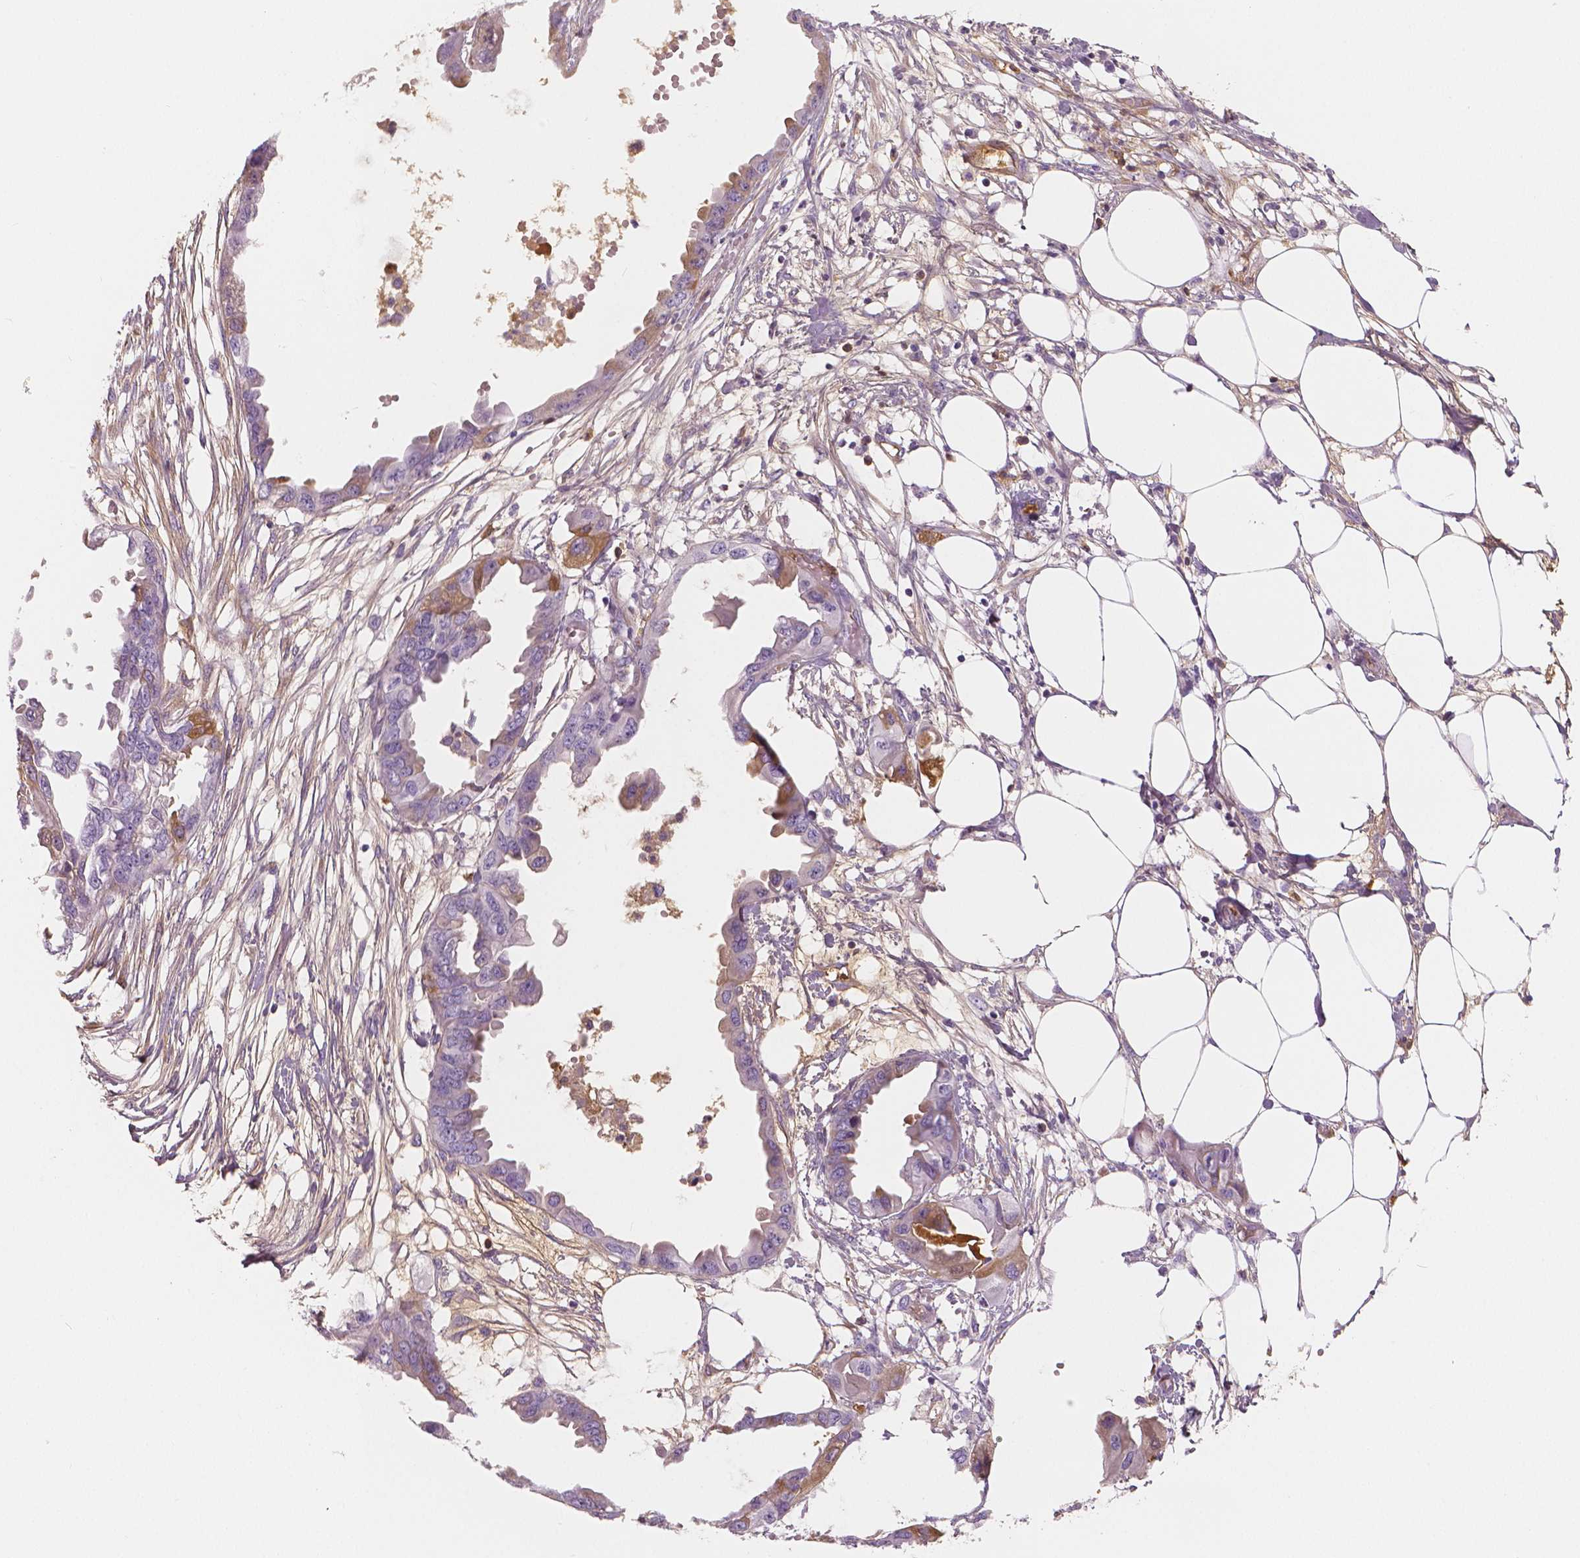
{"staining": {"intensity": "weak", "quantity": "<25%", "location": "cytoplasmic/membranous"}, "tissue": "endometrial cancer", "cell_type": "Tumor cells", "image_type": "cancer", "snomed": [{"axis": "morphology", "description": "Adenocarcinoma, NOS"}, {"axis": "morphology", "description": "Adenocarcinoma, metastatic, NOS"}, {"axis": "topography", "description": "Adipose tissue"}, {"axis": "topography", "description": "Endometrium"}], "caption": "Tumor cells show no significant protein staining in endometrial cancer (adenocarcinoma).", "gene": "APOA4", "patient": {"sex": "female", "age": 67}}